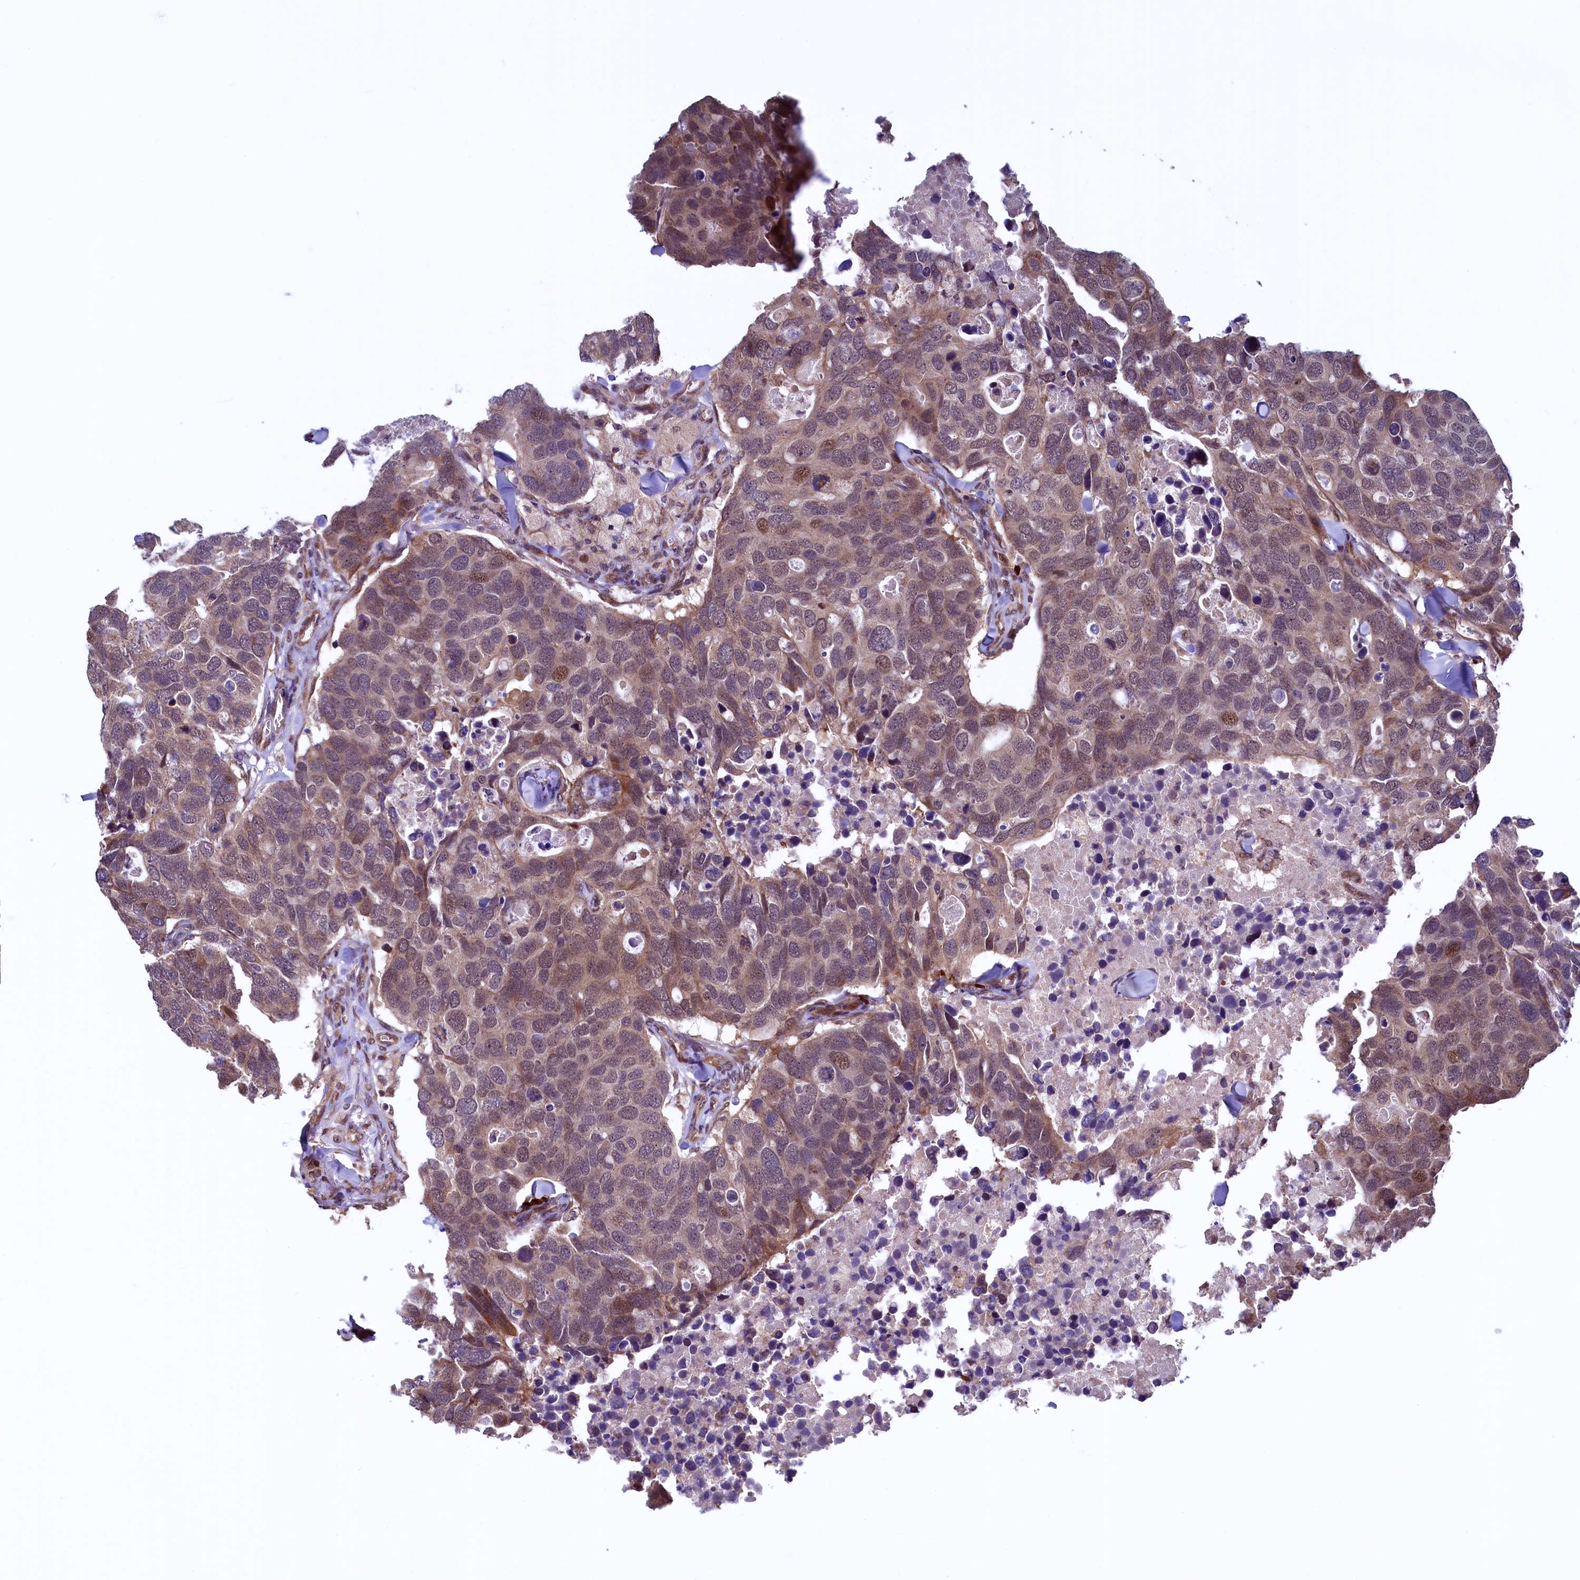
{"staining": {"intensity": "moderate", "quantity": "<25%", "location": "cytoplasmic/membranous,nuclear"}, "tissue": "breast cancer", "cell_type": "Tumor cells", "image_type": "cancer", "snomed": [{"axis": "morphology", "description": "Duct carcinoma"}, {"axis": "topography", "description": "Breast"}], "caption": "Immunohistochemistry (IHC) histopathology image of intraductal carcinoma (breast) stained for a protein (brown), which reveals low levels of moderate cytoplasmic/membranous and nuclear positivity in about <25% of tumor cells.", "gene": "RBFA", "patient": {"sex": "female", "age": 83}}